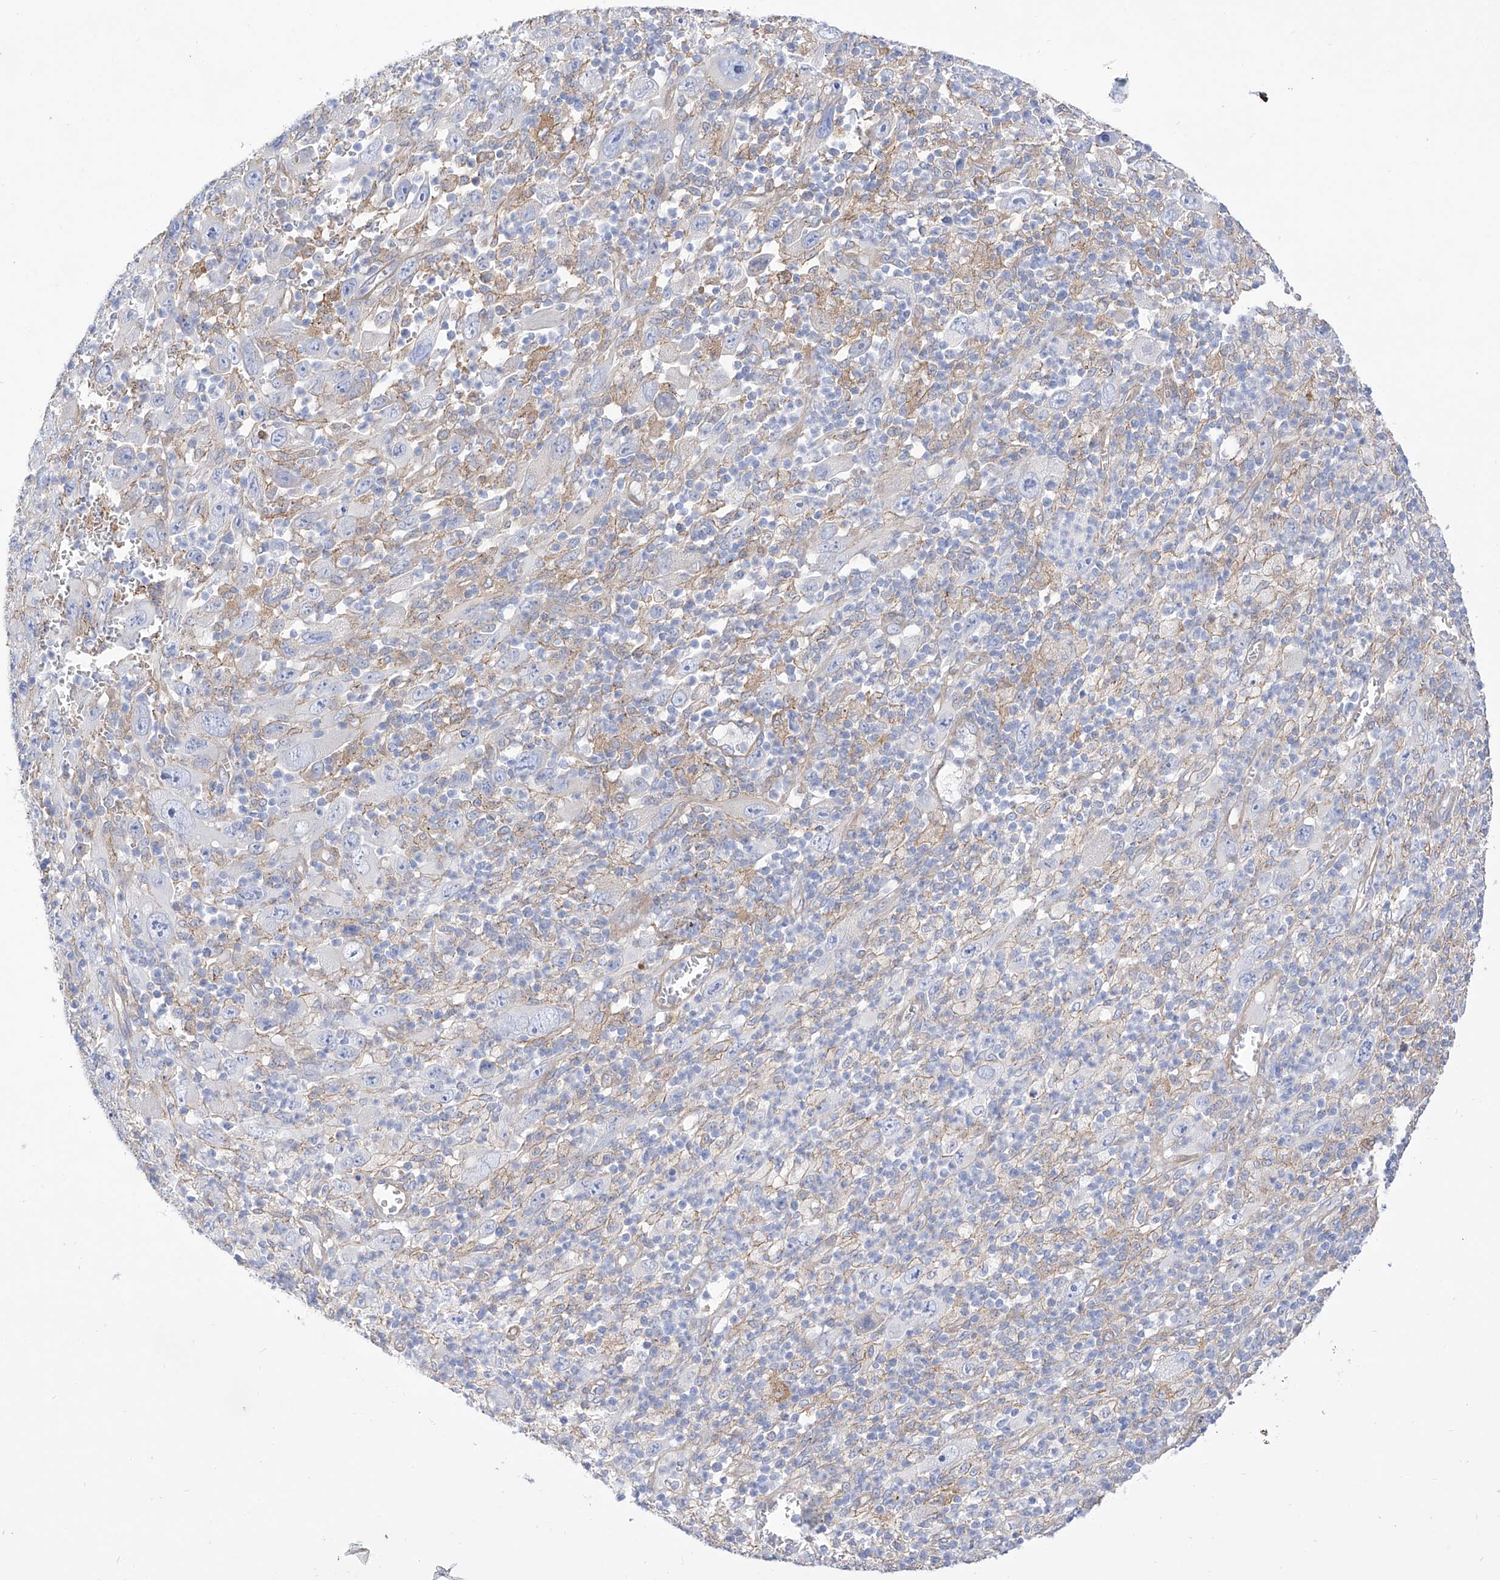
{"staining": {"intensity": "negative", "quantity": "none", "location": "none"}, "tissue": "melanoma", "cell_type": "Tumor cells", "image_type": "cancer", "snomed": [{"axis": "morphology", "description": "Malignant melanoma, Metastatic site"}, {"axis": "topography", "description": "Skin"}], "caption": "Photomicrograph shows no significant protein positivity in tumor cells of malignant melanoma (metastatic site).", "gene": "ZNF653", "patient": {"sex": "female", "age": 56}}